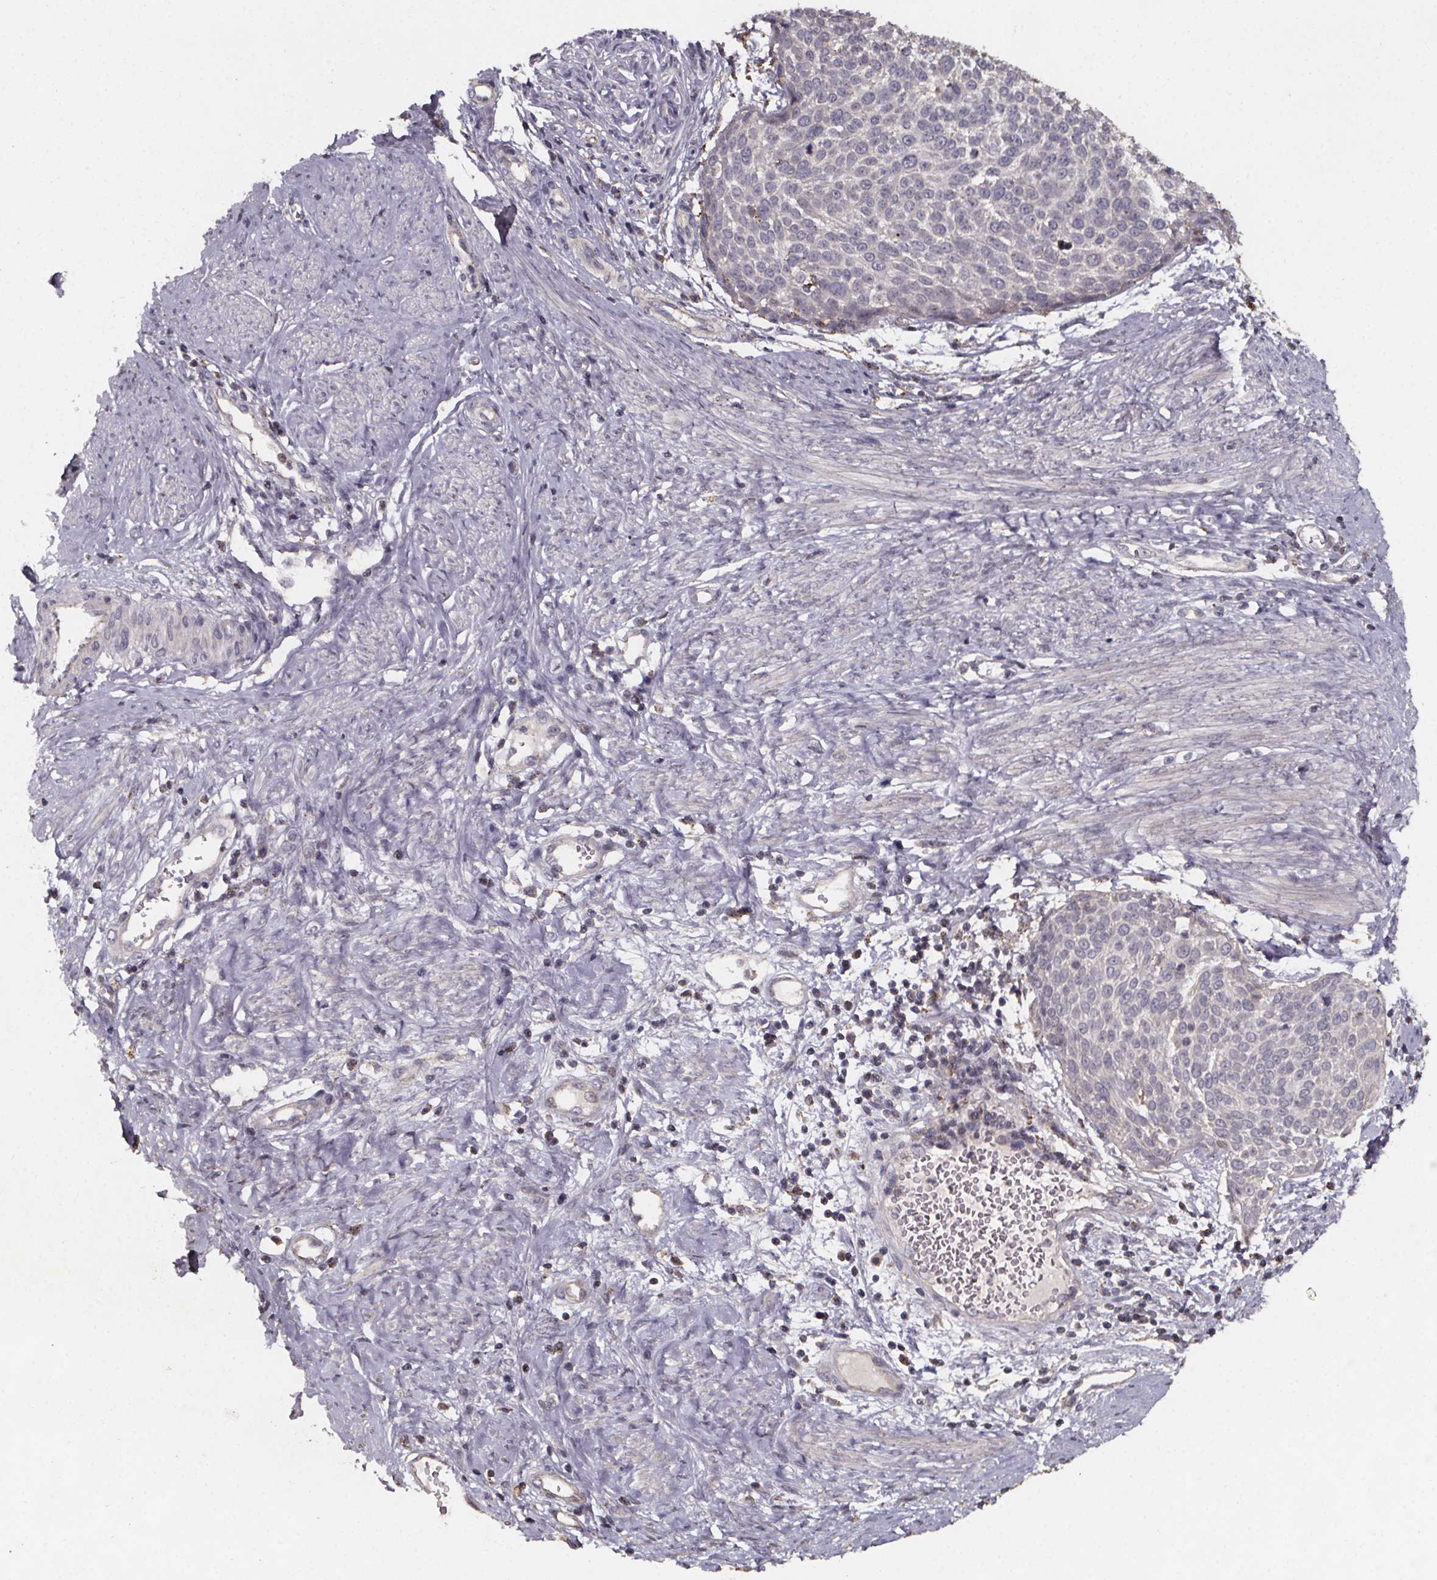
{"staining": {"intensity": "moderate", "quantity": "<25%", "location": "cytoplasmic/membranous"}, "tissue": "cervical cancer", "cell_type": "Tumor cells", "image_type": "cancer", "snomed": [{"axis": "morphology", "description": "Squamous cell carcinoma, NOS"}, {"axis": "topography", "description": "Cervix"}], "caption": "Cervical cancer was stained to show a protein in brown. There is low levels of moderate cytoplasmic/membranous positivity in approximately <25% of tumor cells.", "gene": "ZNF879", "patient": {"sex": "female", "age": 39}}